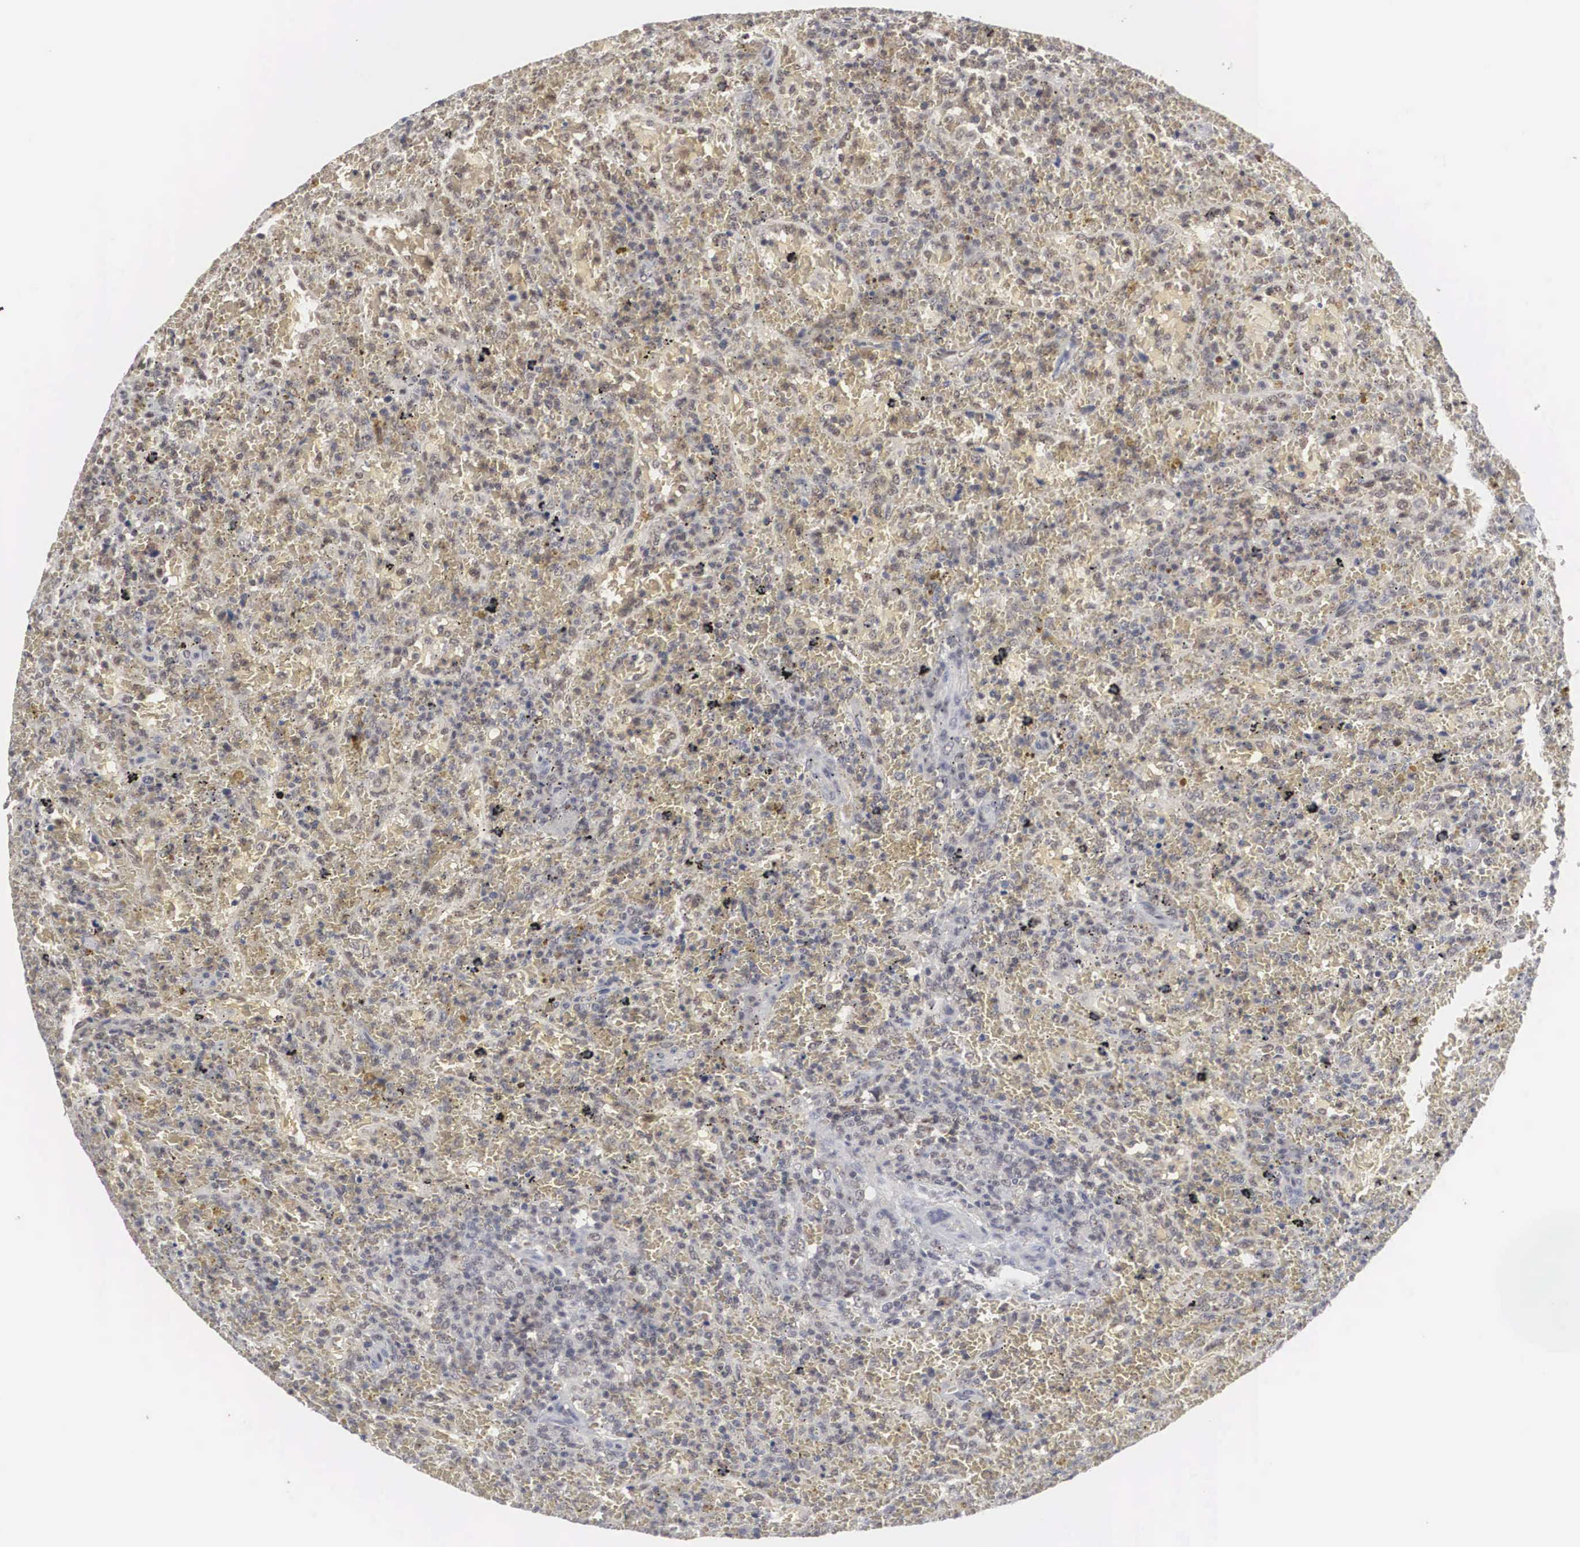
{"staining": {"intensity": "negative", "quantity": "none", "location": "none"}, "tissue": "lymphoma", "cell_type": "Tumor cells", "image_type": "cancer", "snomed": [{"axis": "morphology", "description": "Malignant lymphoma, non-Hodgkin's type, High grade"}, {"axis": "topography", "description": "Spleen"}, {"axis": "topography", "description": "Lymph node"}], "caption": "A high-resolution image shows immunohistochemistry staining of high-grade malignant lymphoma, non-Hodgkin's type, which displays no significant positivity in tumor cells.", "gene": "AUTS2", "patient": {"sex": "female", "age": 70}}